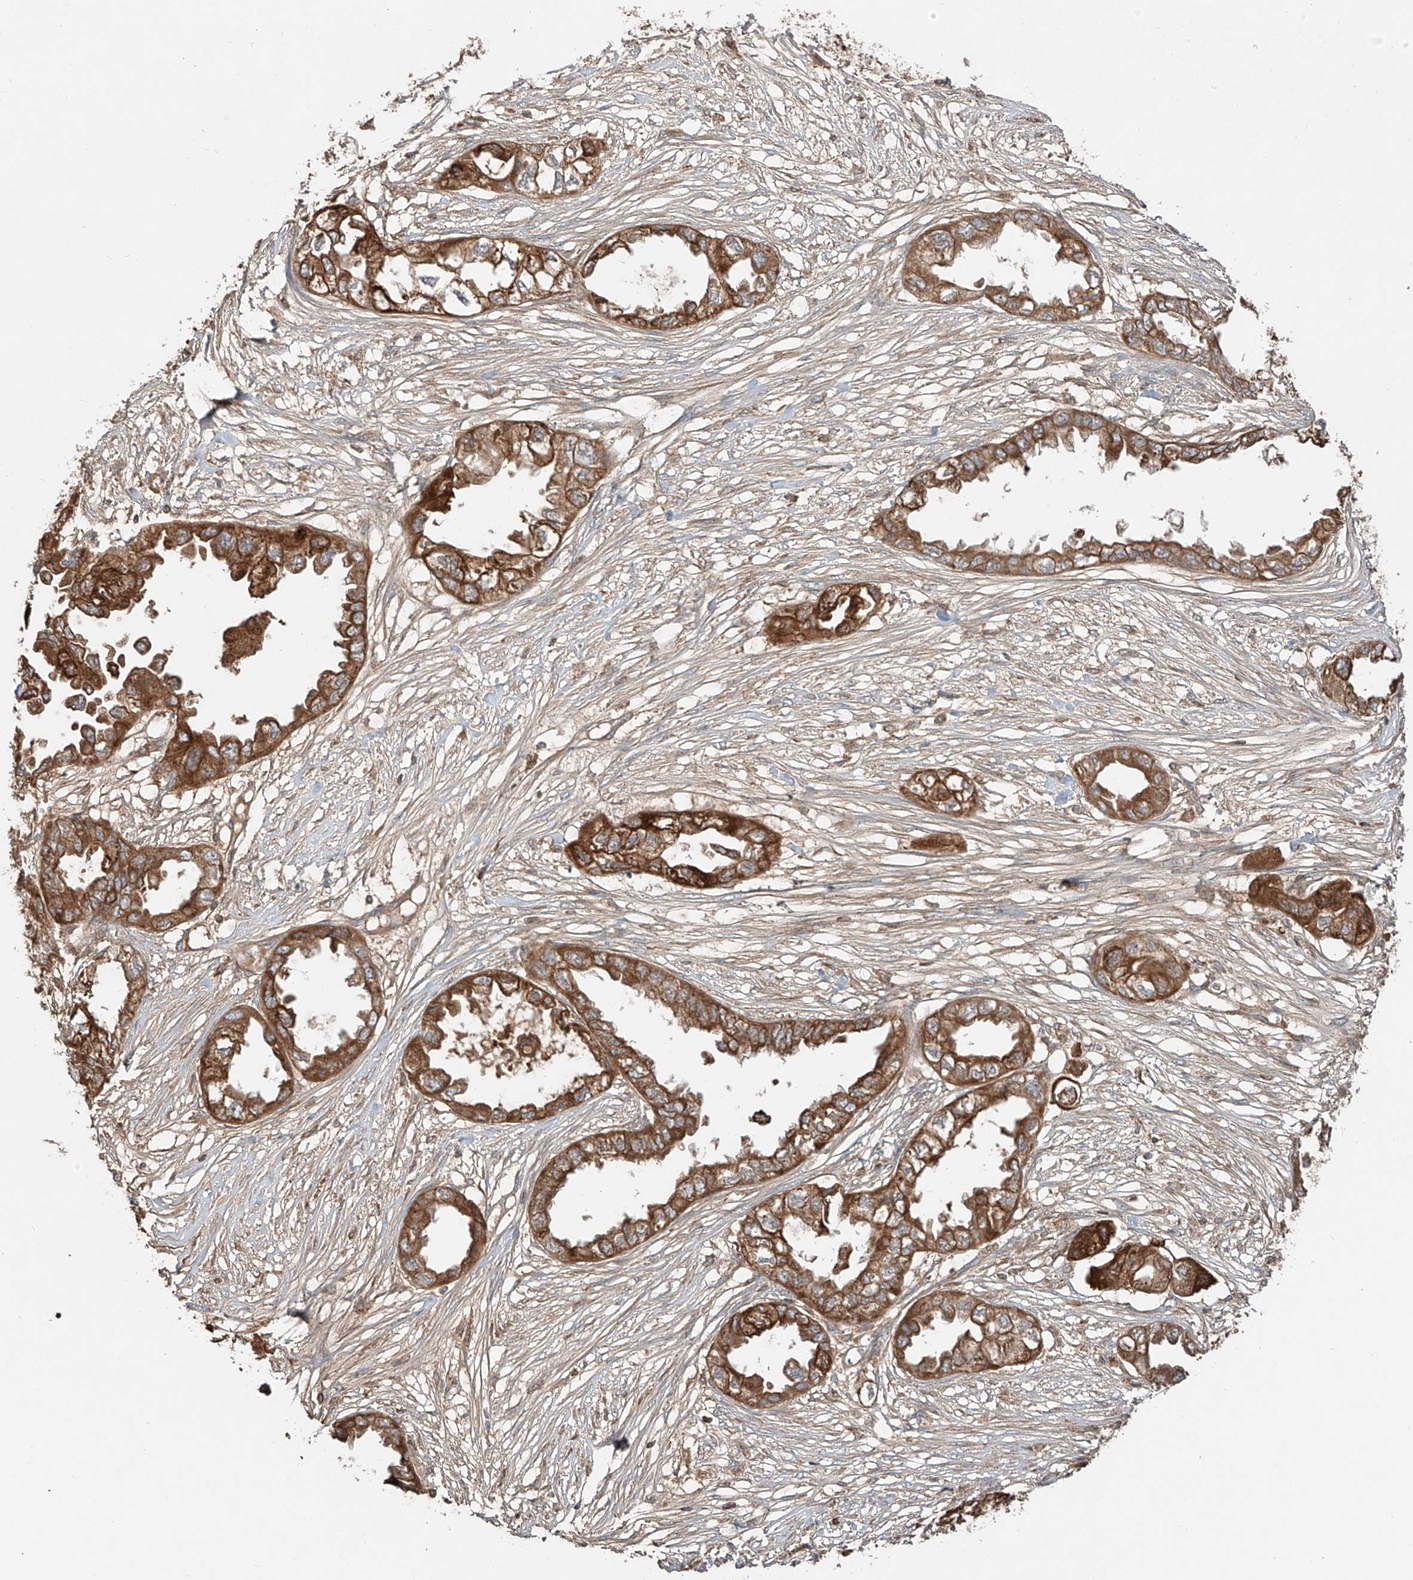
{"staining": {"intensity": "moderate", "quantity": ">75%", "location": "cytoplasmic/membranous"}, "tissue": "endometrial cancer", "cell_type": "Tumor cells", "image_type": "cancer", "snomed": [{"axis": "morphology", "description": "Adenocarcinoma, NOS"}, {"axis": "topography", "description": "Endometrium"}], "caption": "Endometrial cancer (adenocarcinoma) stained with a protein marker shows moderate staining in tumor cells.", "gene": "ERO1A", "patient": {"sex": "female", "age": 67}}